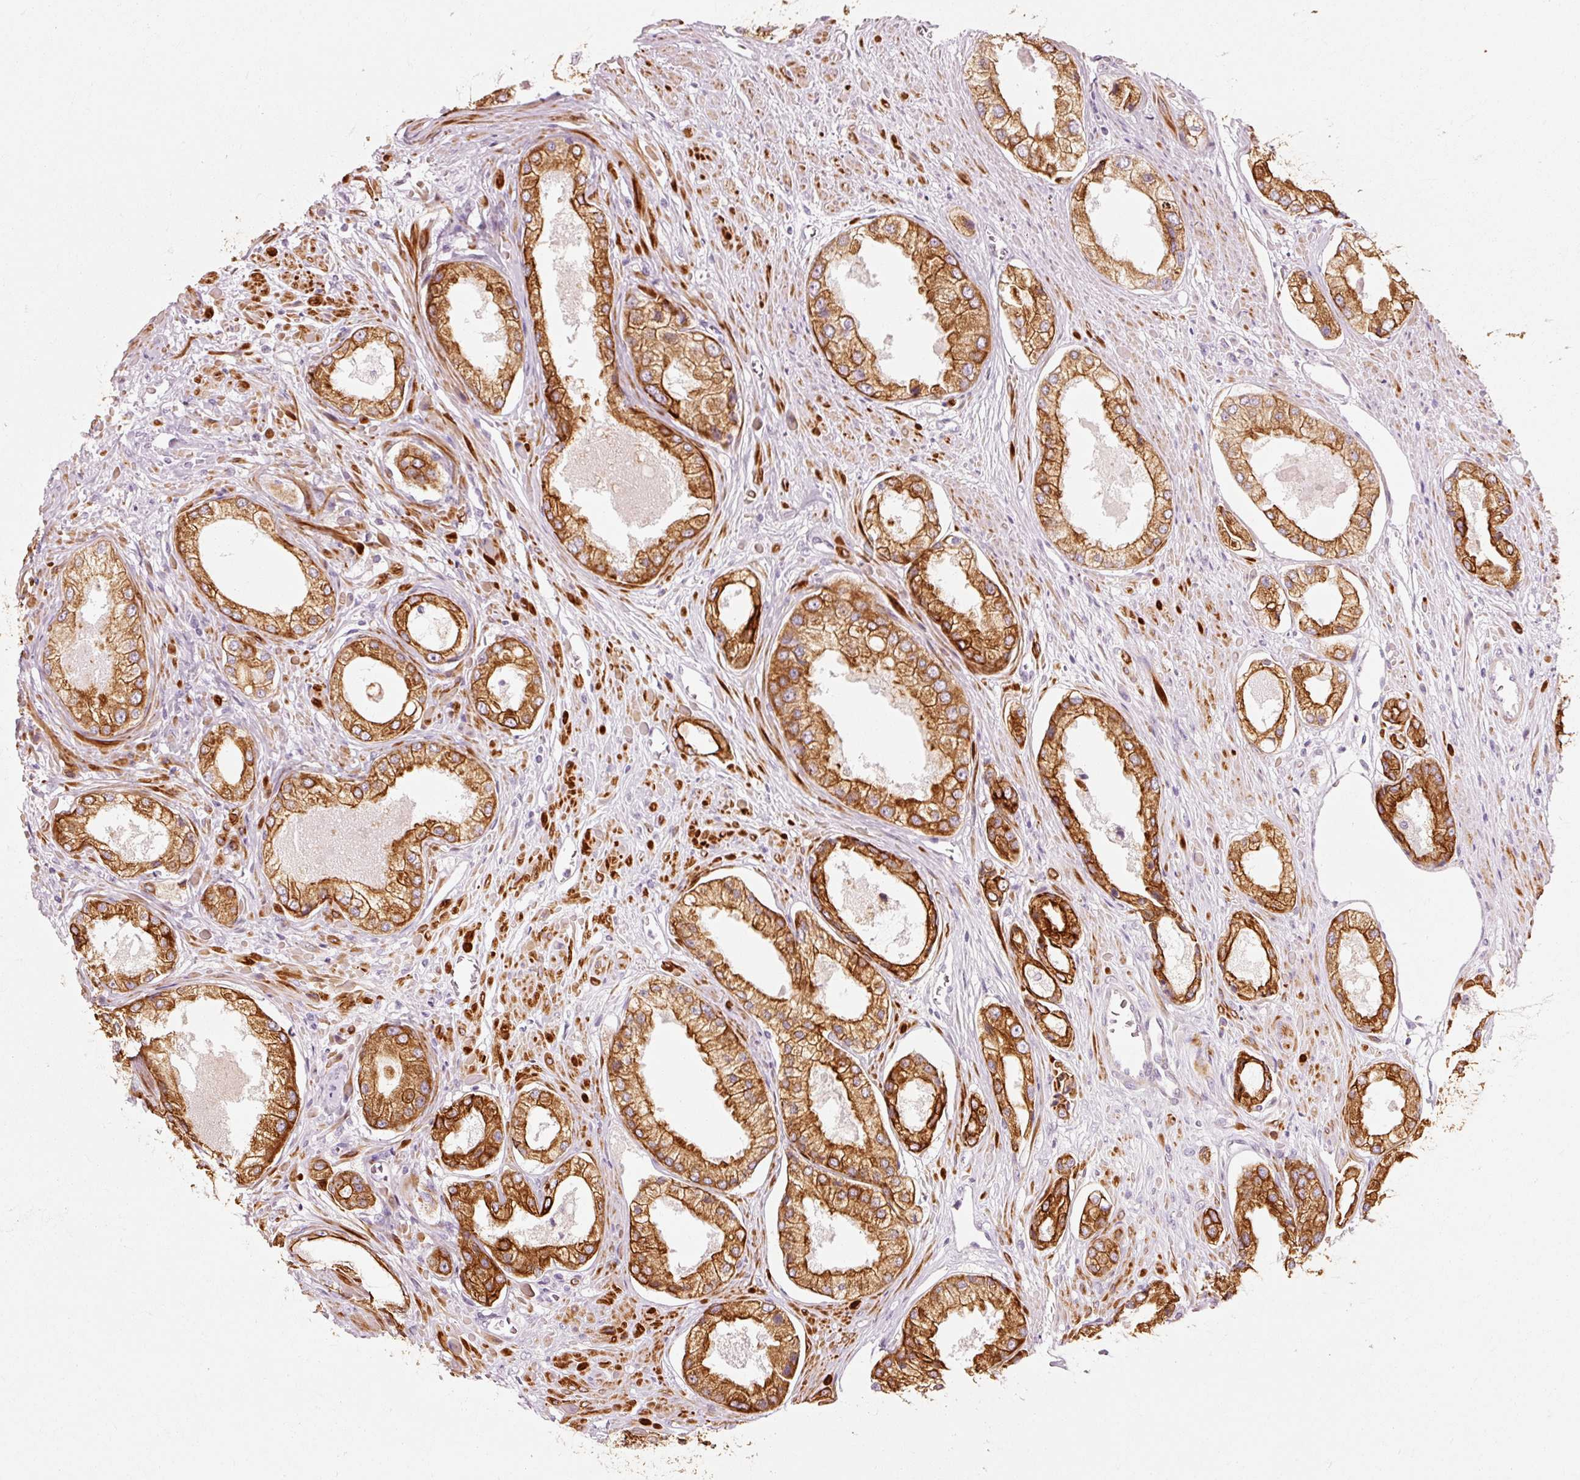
{"staining": {"intensity": "strong", "quantity": ">75%", "location": "cytoplasmic/membranous"}, "tissue": "prostate cancer", "cell_type": "Tumor cells", "image_type": "cancer", "snomed": [{"axis": "morphology", "description": "Adenocarcinoma, Low grade"}, {"axis": "topography", "description": "Prostate"}], "caption": "A high amount of strong cytoplasmic/membranous staining is seen in about >75% of tumor cells in prostate cancer (adenocarcinoma (low-grade)) tissue. The staining was performed using DAB (3,3'-diaminobenzidine) to visualize the protein expression in brown, while the nuclei were stained in blue with hematoxylin (Magnification: 20x).", "gene": "TRIM73", "patient": {"sex": "male", "age": 68}}